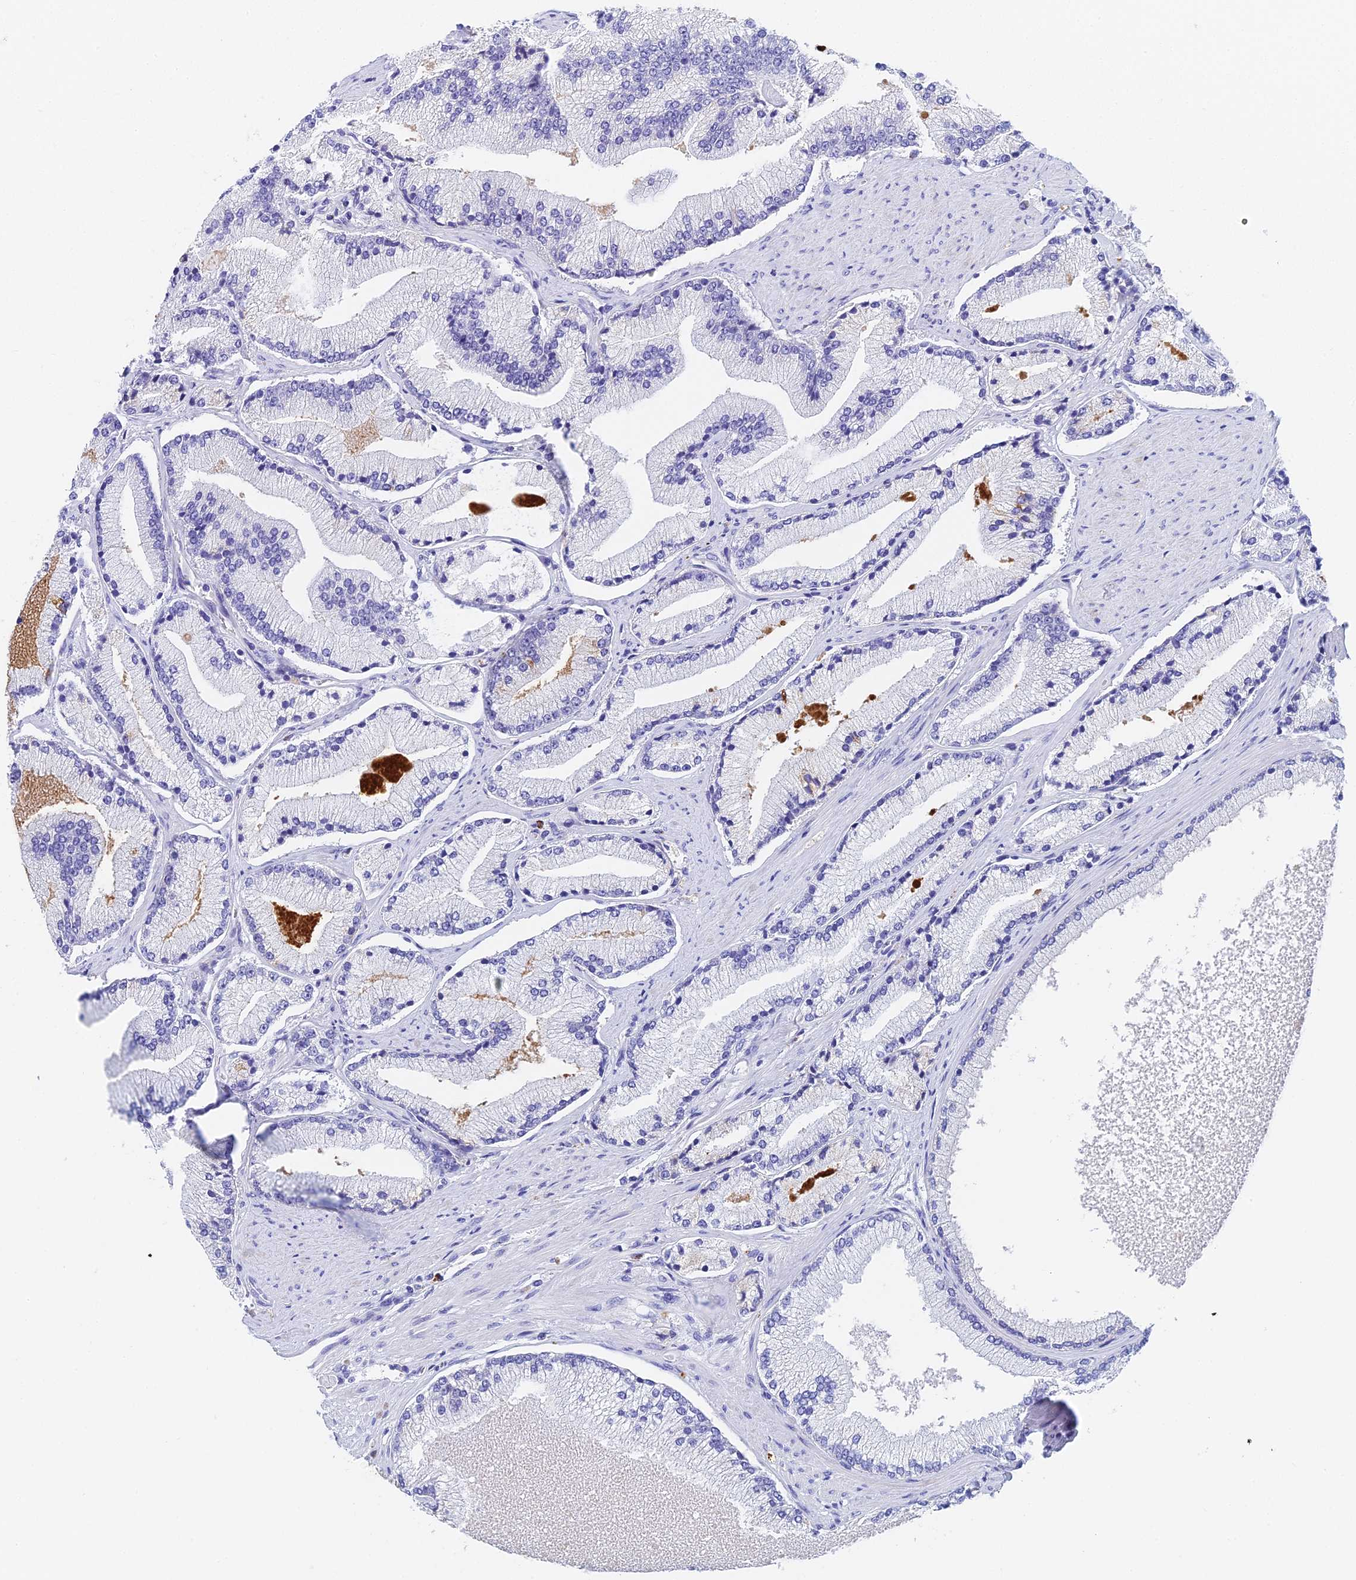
{"staining": {"intensity": "negative", "quantity": "none", "location": "none"}, "tissue": "prostate cancer", "cell_type": "Tumor cells", "image_type": "cancer", "snomed": [{"axis": "morphology", "description": "Adenocarcinoma, High grade"}, {"axis": "topography", "description": "Prostate"}], "caption": "A photomicrograph of human prostate cancer is negative for staining in tumor cells.", "gene": "ADAMTS13", "patient": {"sex": "male", "age": 67}}